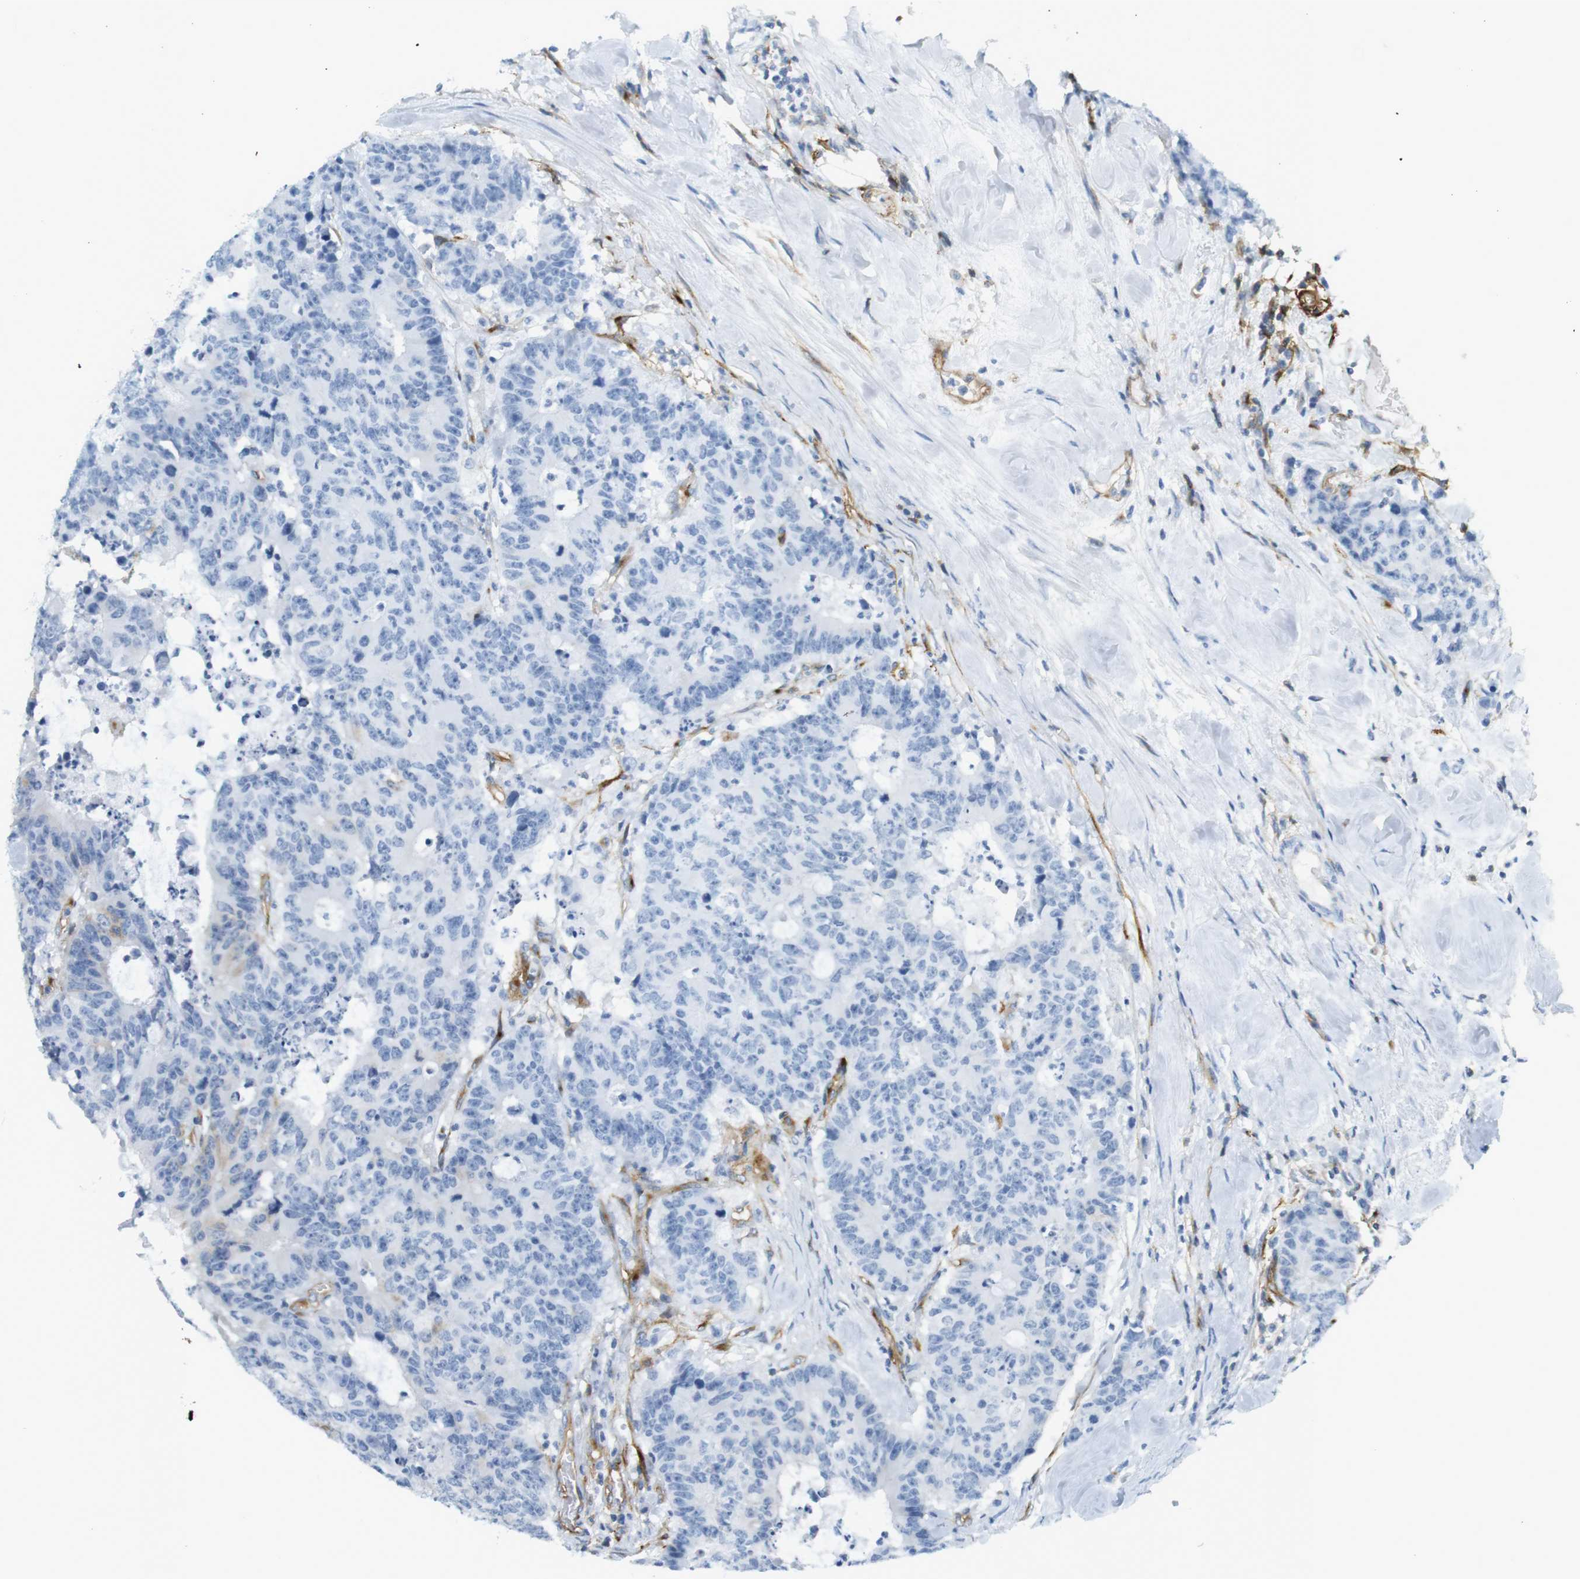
{"staining": {"intensity": "negative", "quantity": "none", "location": "none"}, "tissue": "colorectal cancer", "cell_type": "Tumor cells", "image_type": "cancer", "snomed": [{"axis": "morphology", "description": "Adenocarcinoma, NOS"}, {"axis": "topography", "description": "Colon"}], "caption": "A photomicrograph of human colorectal cancer (adenocarcinoma) is negative for staining in tumor cells.", "gene": "F2R", "patient": {"sex": "female", "age": 86}}